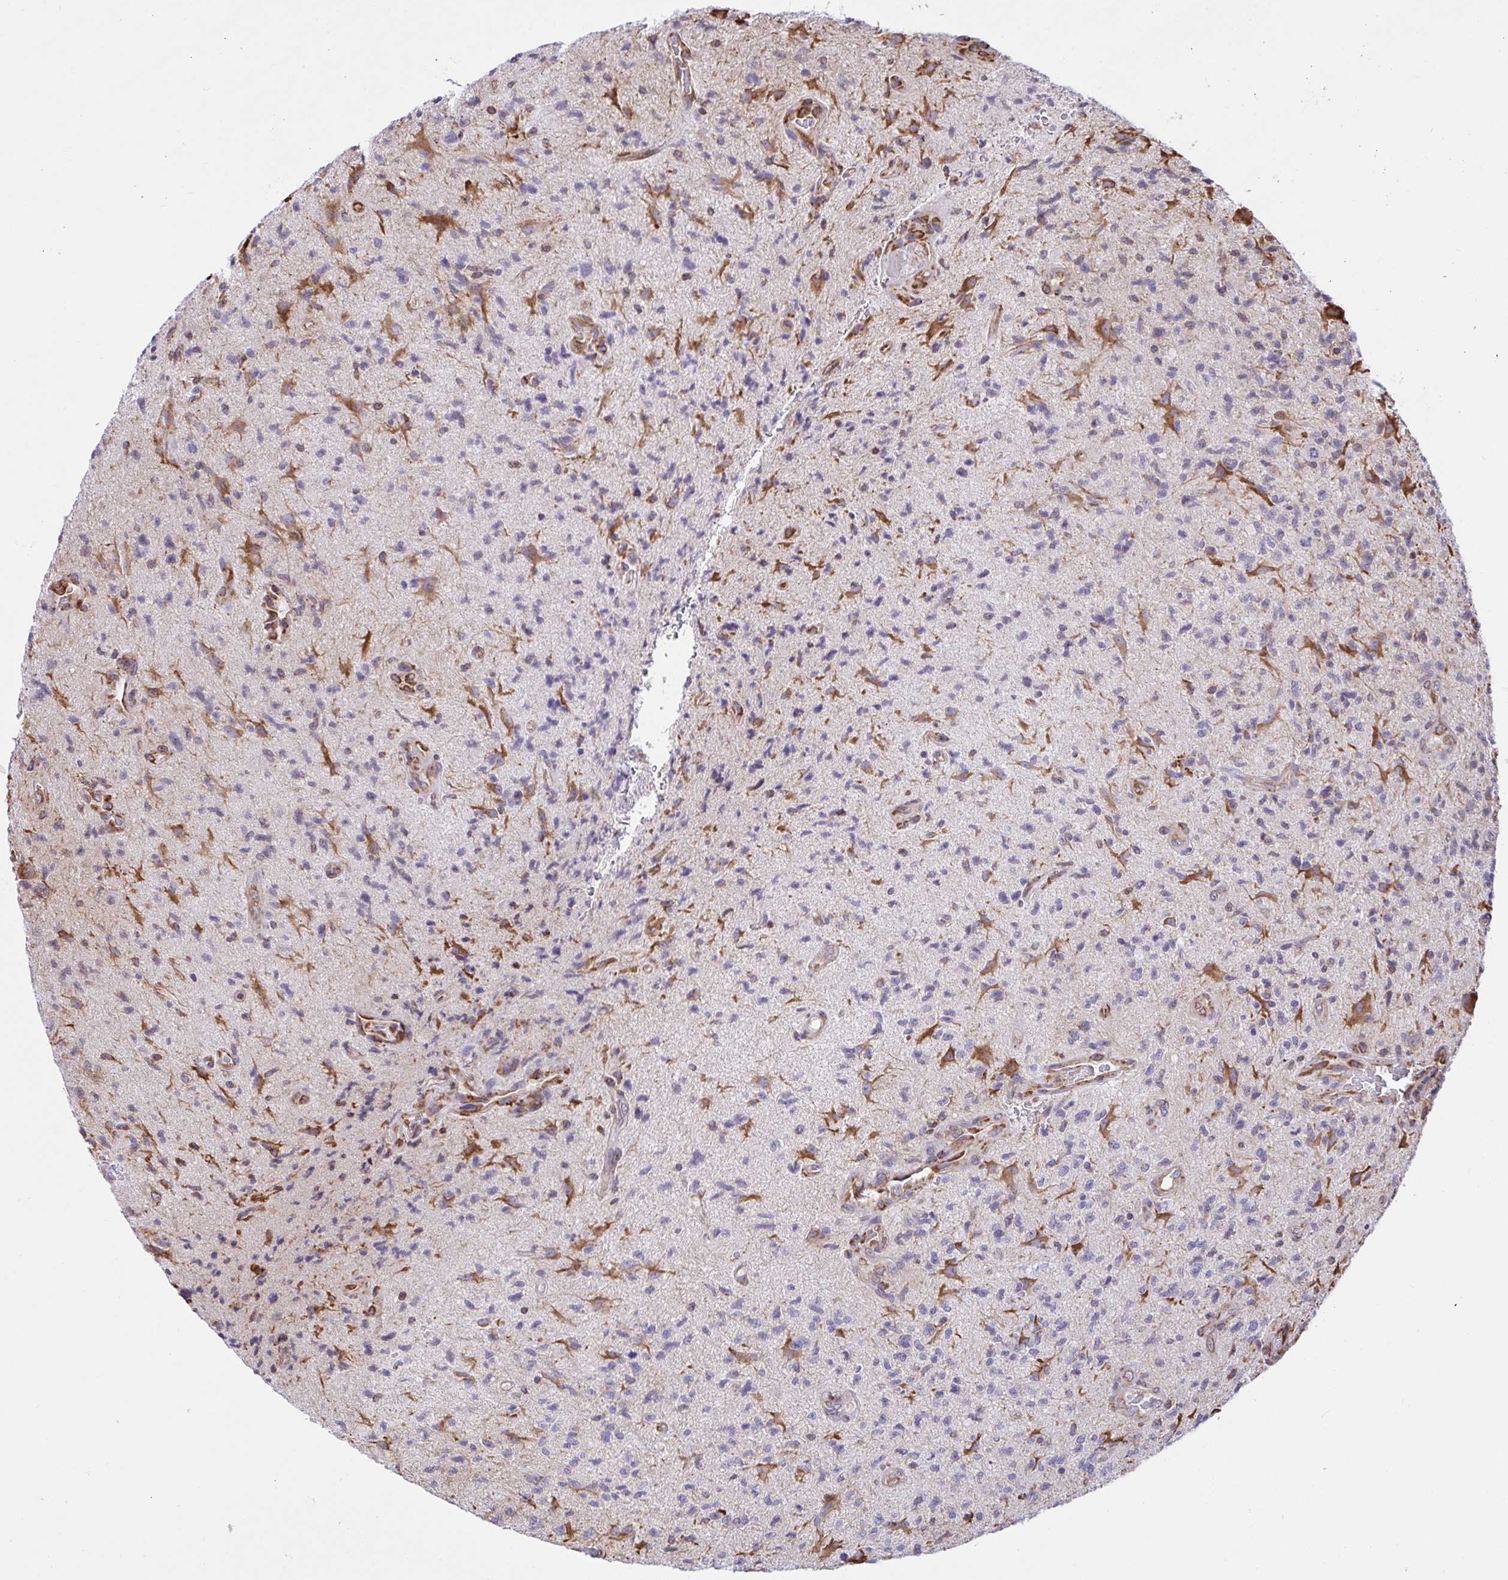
{"staining": {"intensity": "moderate", "quantity": "<25%", "location": "cytoplasmic/membranous"}, "tissue": "glioma", "cell_type": "Tumor cells", "image_type": "cancer", "snomed": [{"axis": "morphology", "description": "Glioma, malignant, High grade"}, {"axis": "topography", "description": "Brain"}], "caption": "Immunohistochemical staining of human glioma displays low levels of moderate cytoplasmic/membranous protein positivity in approximately <25% of tumor cells. The protein of interest is shown in brown color, while the nuclei are stained blue.", "gene": "CLGN", "patient": {"sex": "male", "age": 67}}